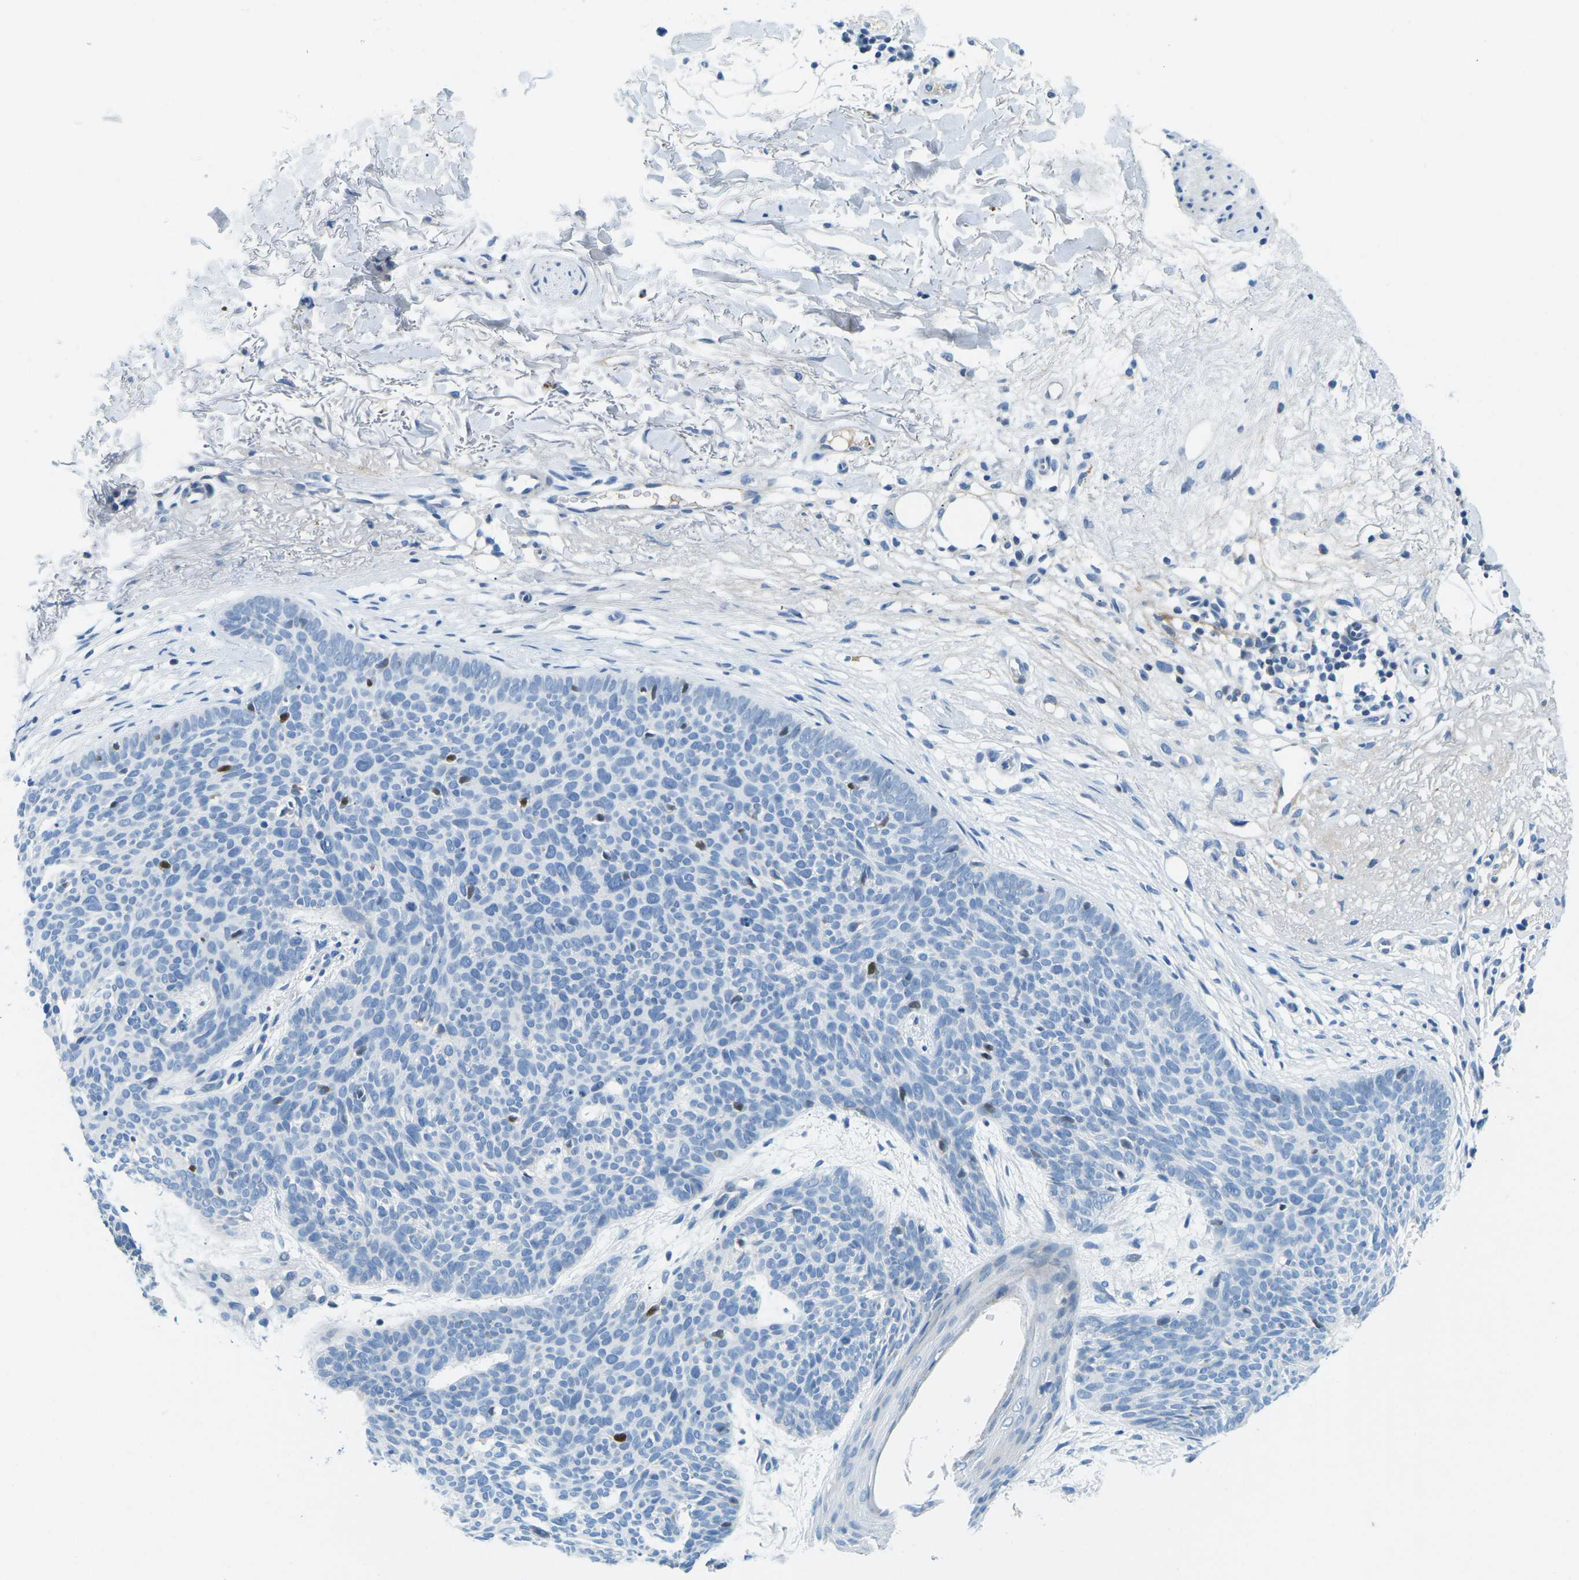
{"staining": {"intensity": "negative", "quantity": "none", "location": "none"}, "tissue": "skin cancer", "cell_type": "Tumor cells", "image_type": "cancer", "snomed": [{"axis": "morphology", "description": "Normal tissue, NOS"}, {"axis": "morphology", "description": "Basal cell carcinoma"}, {"axis": "topography", "description": "Skin"}], "caption": "Human skin basal cell carcinoma stained for a protein using immunohistochemistry exhibits no positivity in tumor cells.", "gene": "CFB", "patient": {"sex": "female", "age": 70}}